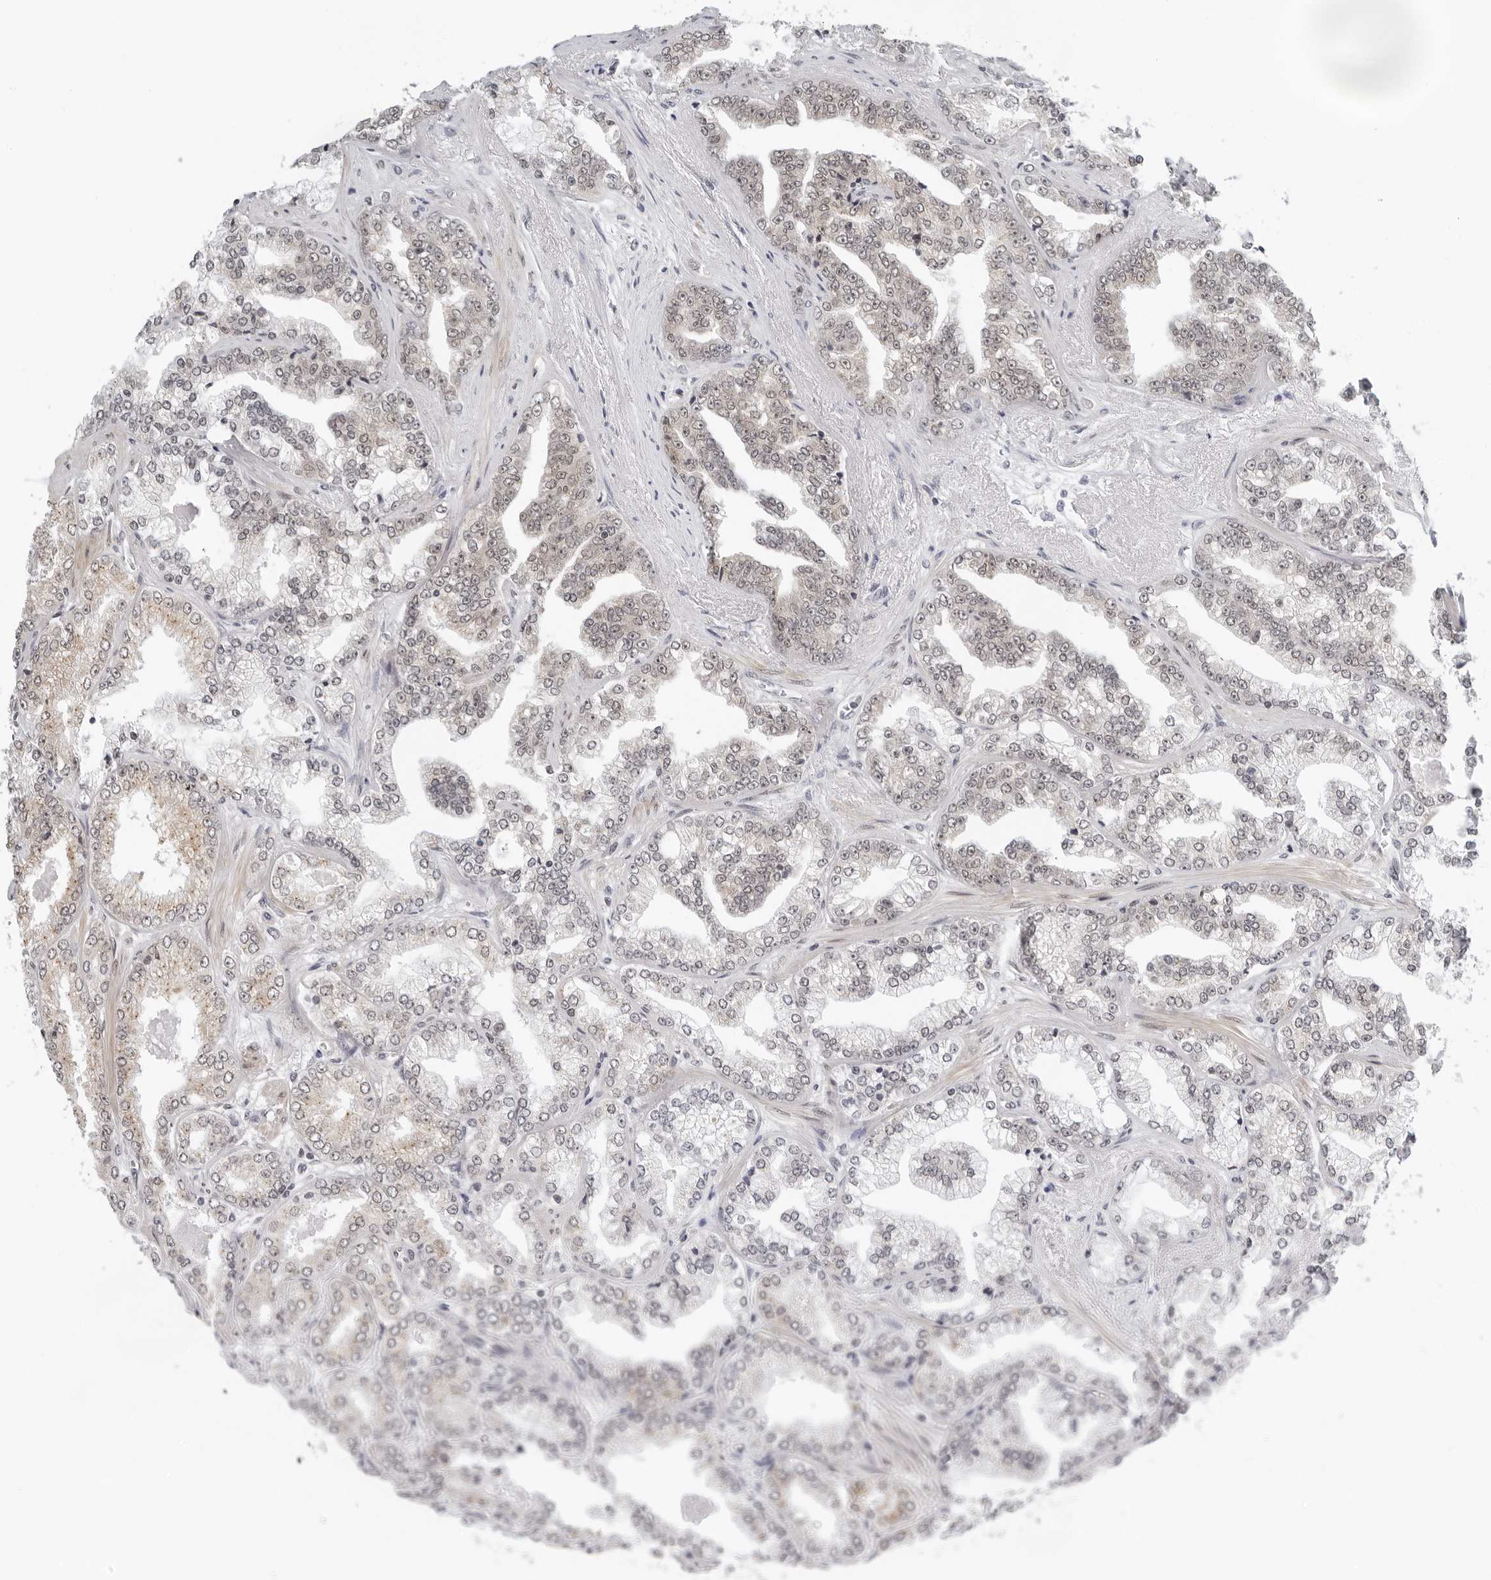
{"staining": {"intensity": "weak", "quantity": "25%-75%", "location": "nuclear"}, "tissue": "prostate cancer", "cell_type": "Tumor cells", "image_type": "cancer", "snomed": [{"axis": "morphology", "description": "Adenocarcinoma, High grade"}, {"axis": "topography", "description": "Prostate"}], "caption": "Tumor cells display weak nuclear positivity in approximately 25%-75% of cells in prostate cancer (high-grade adenocarcinoma). (IHC, brightfield microscopy, high magnification).", "gene": "TOX4", "patient": {"sex": "male", "age": 71}}